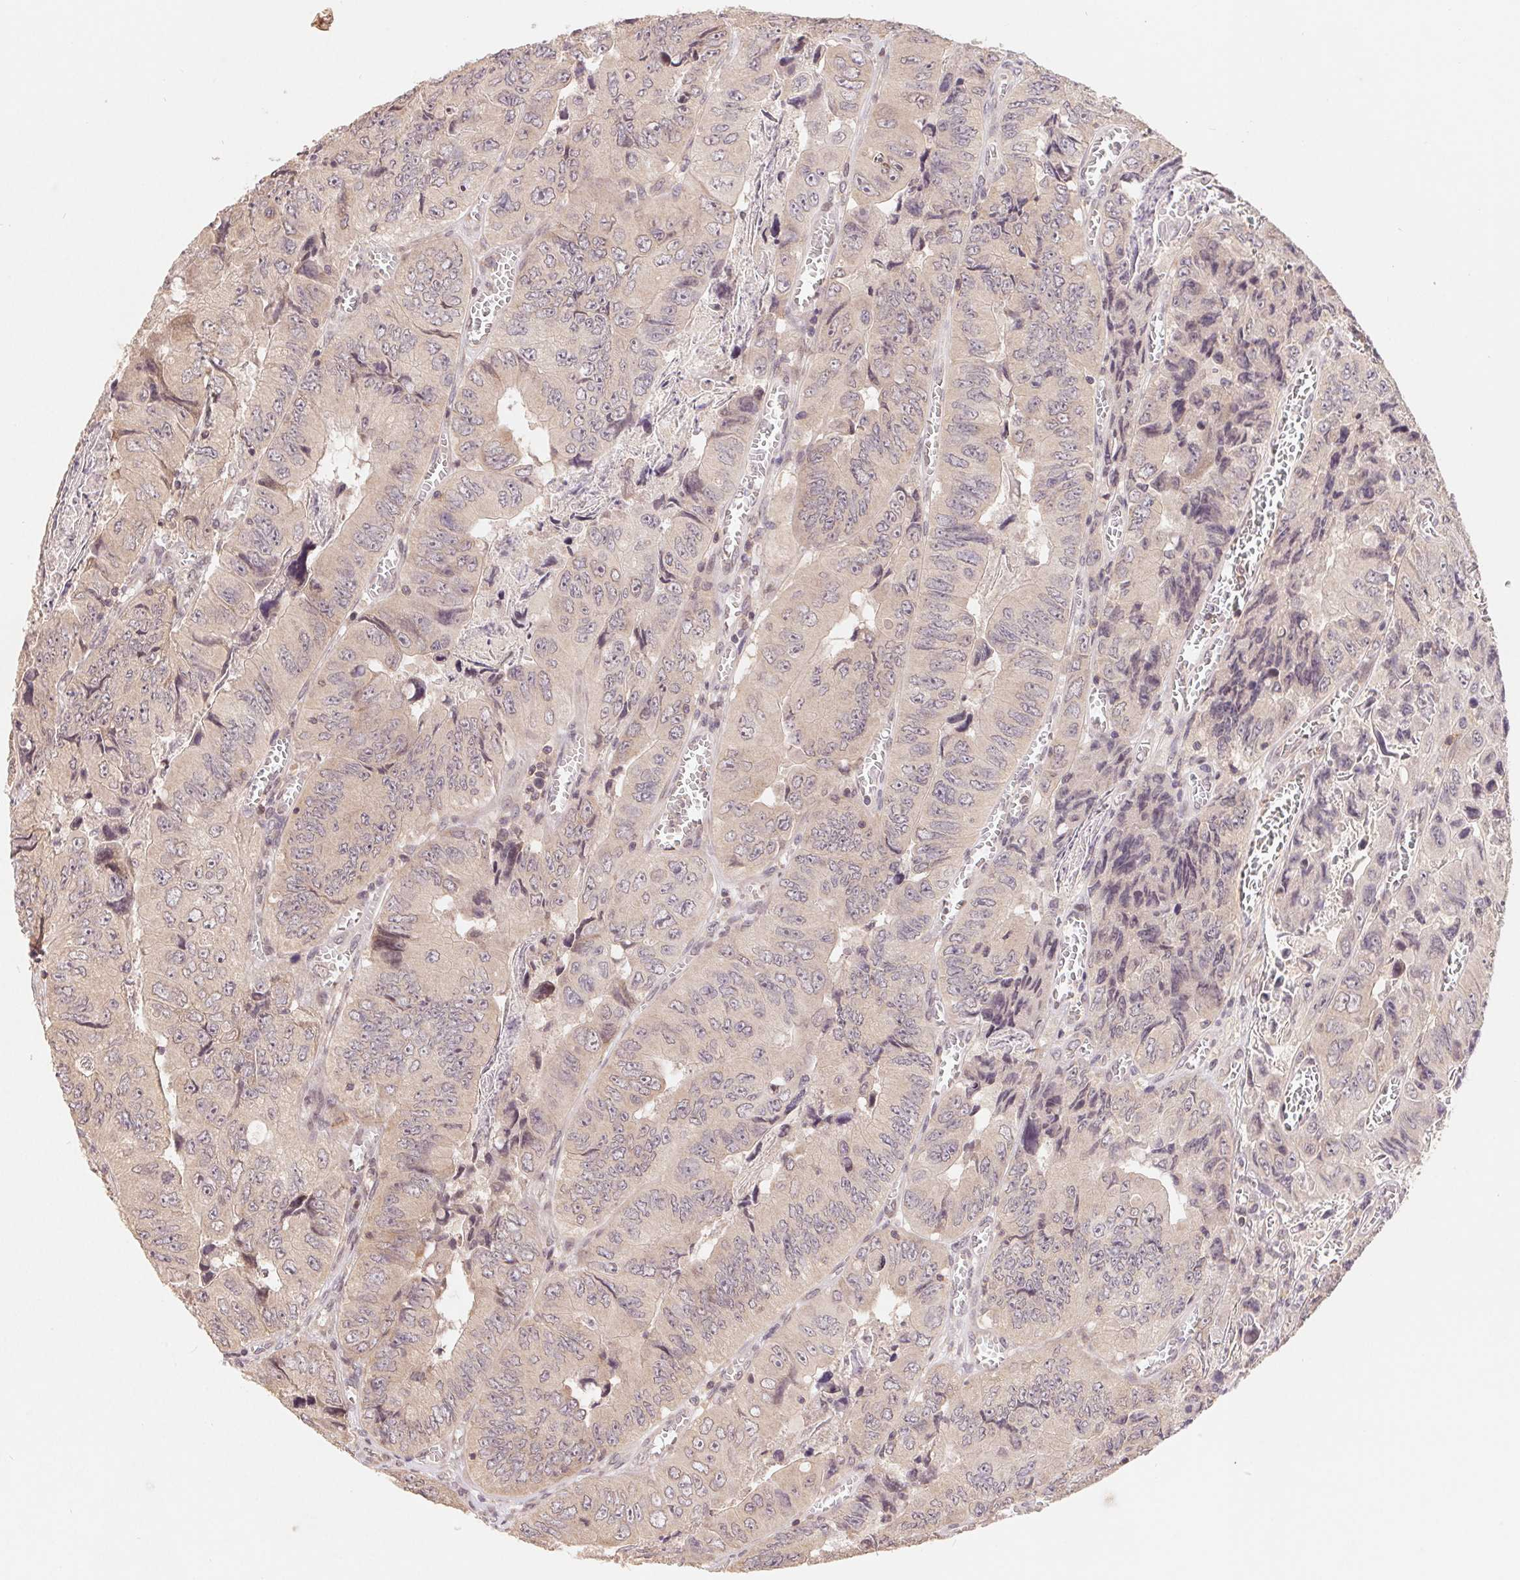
{"staining": {"intensity": "negative", "quantity": "none", "location": "none"}, "tissue": "colorectal cancer", "cell_type": "Tumor cells", "image_type": "cancer", "snomed": [{"axis": "morphology", "description": "Adenocarcinoma, NOS"}, {"axis": "topography", "description": "Colon"}], "caption": "An image of human adenocarcinoma (colorectal) is negative for staining in tumor cells. (DAB (3,3'-diaminobenzidine) immunohistochemistry (IHC) visualized using brightfield microscopy, high magnification).", "gene": "HMGN3", "patient": {"sex": "female", "age": 84}}